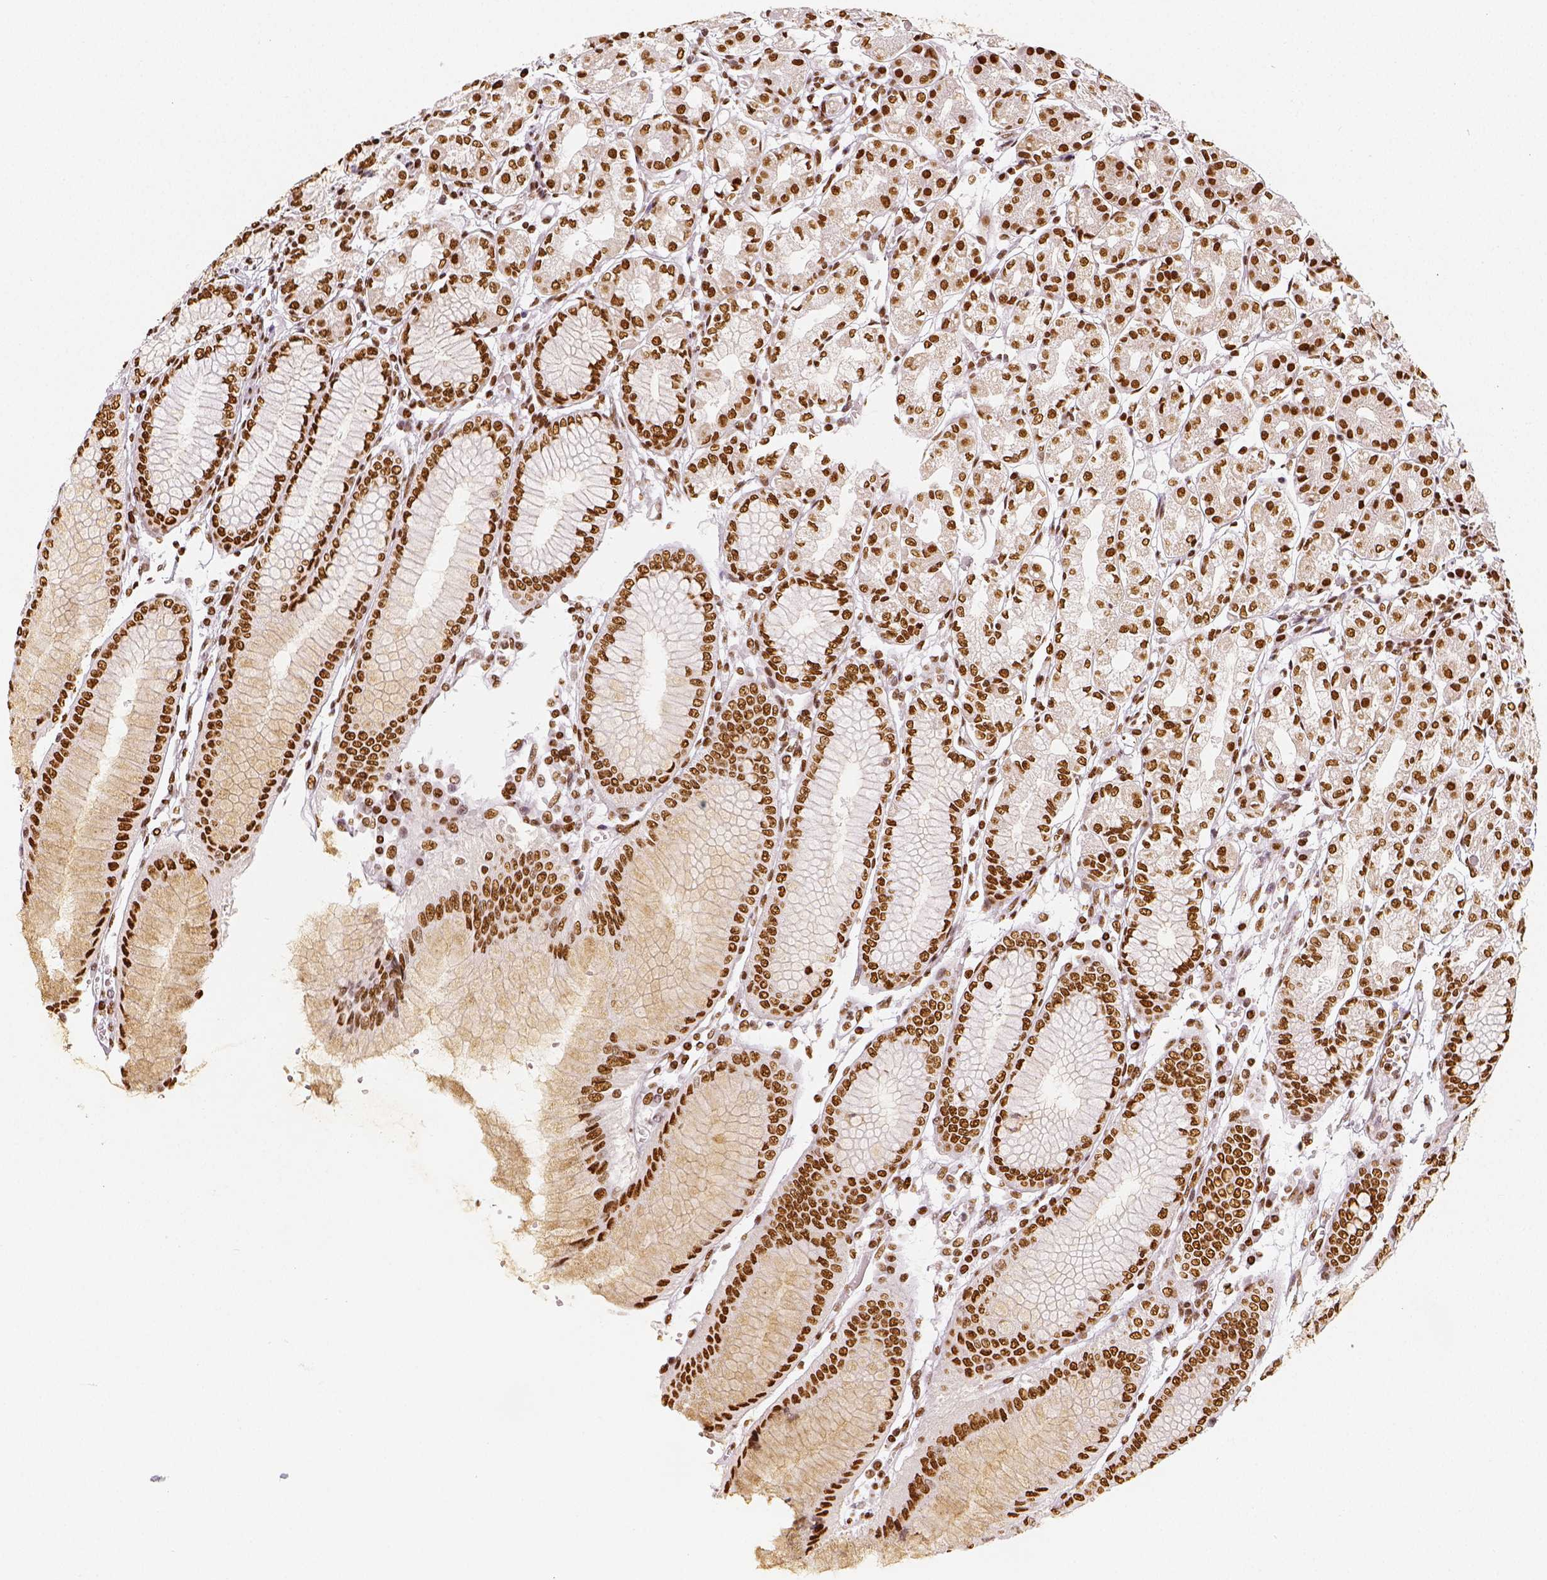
{"staining": {"intensity": "strong", "quantity": ">75%", "location": "nuclear"}, "tissue": "stomach", "cell_type": "Glandular cells", "image_type": "normal", "snomed": [{"axis": "morphology", "description": "Normal tissue, NOS"}, {"axis": "topography", "description": "Skeletal muscle"}, {"axis": "topography", "description": "Stomach"}], "caption": "A brown stain labels strong nuclear expression of a protein in glandular cells of normal human stomach.", "gene": "KDM5B", "patient": {"sex": "female", "age": 57}}